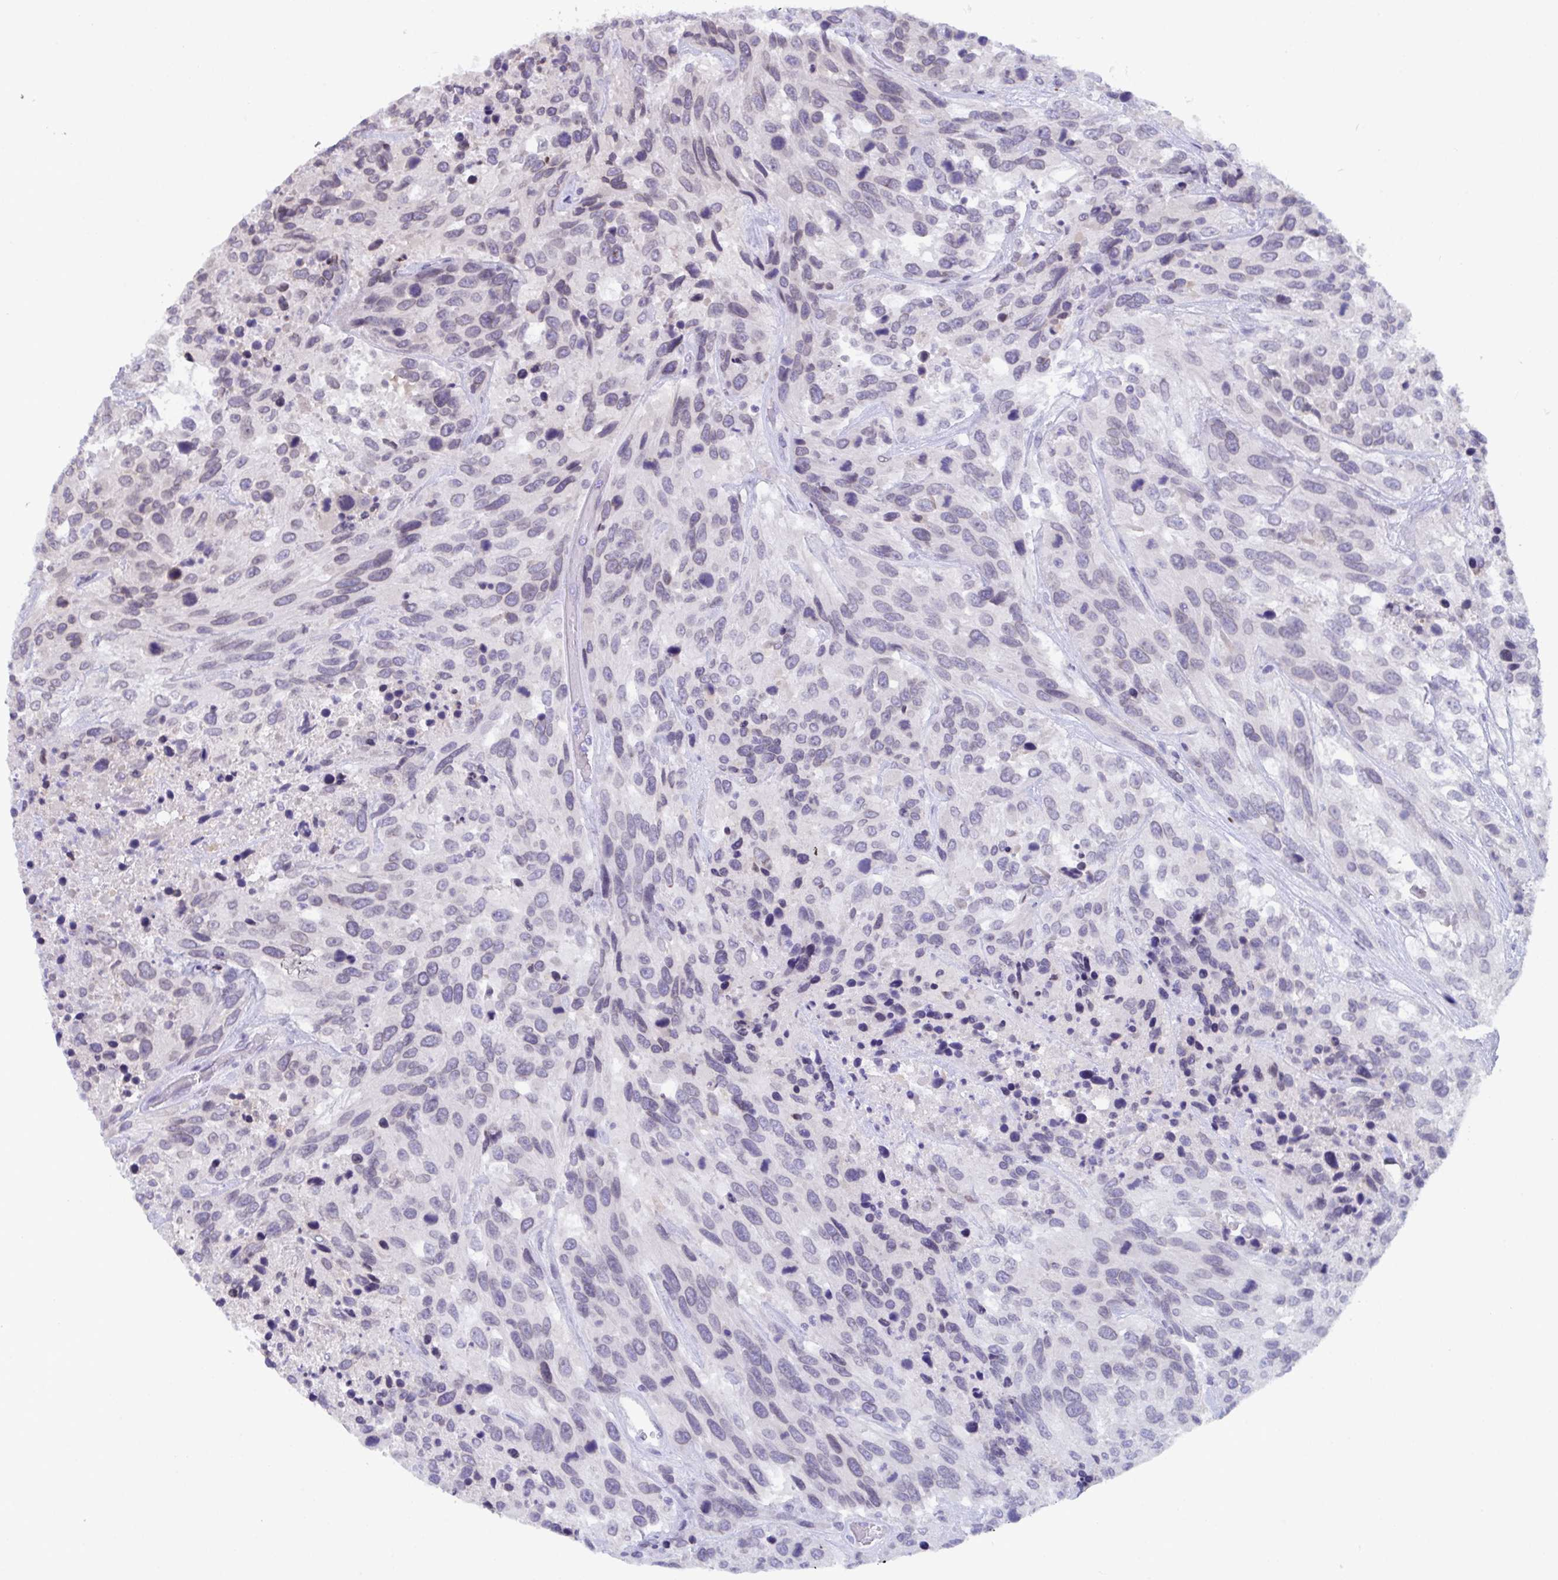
{"staining": {"intensity": "negative", "quantity": "none", "location": "none"}, "tissue": "urothelial cancer", "cell_type": "Tumor cells", "image_type": "cancer", "snomed": [{"axis": "morphology", "description": "Urothelial carcinoma, High grade"}, {"axis": "topography", "description": "Urinary bladder"}], "caption": "Protein analysis of urothelial cancer demonstrates no significant expression in tumor cells.", "gene": "SERPINB13", "patient": {"sex": "female", "age": 70}}